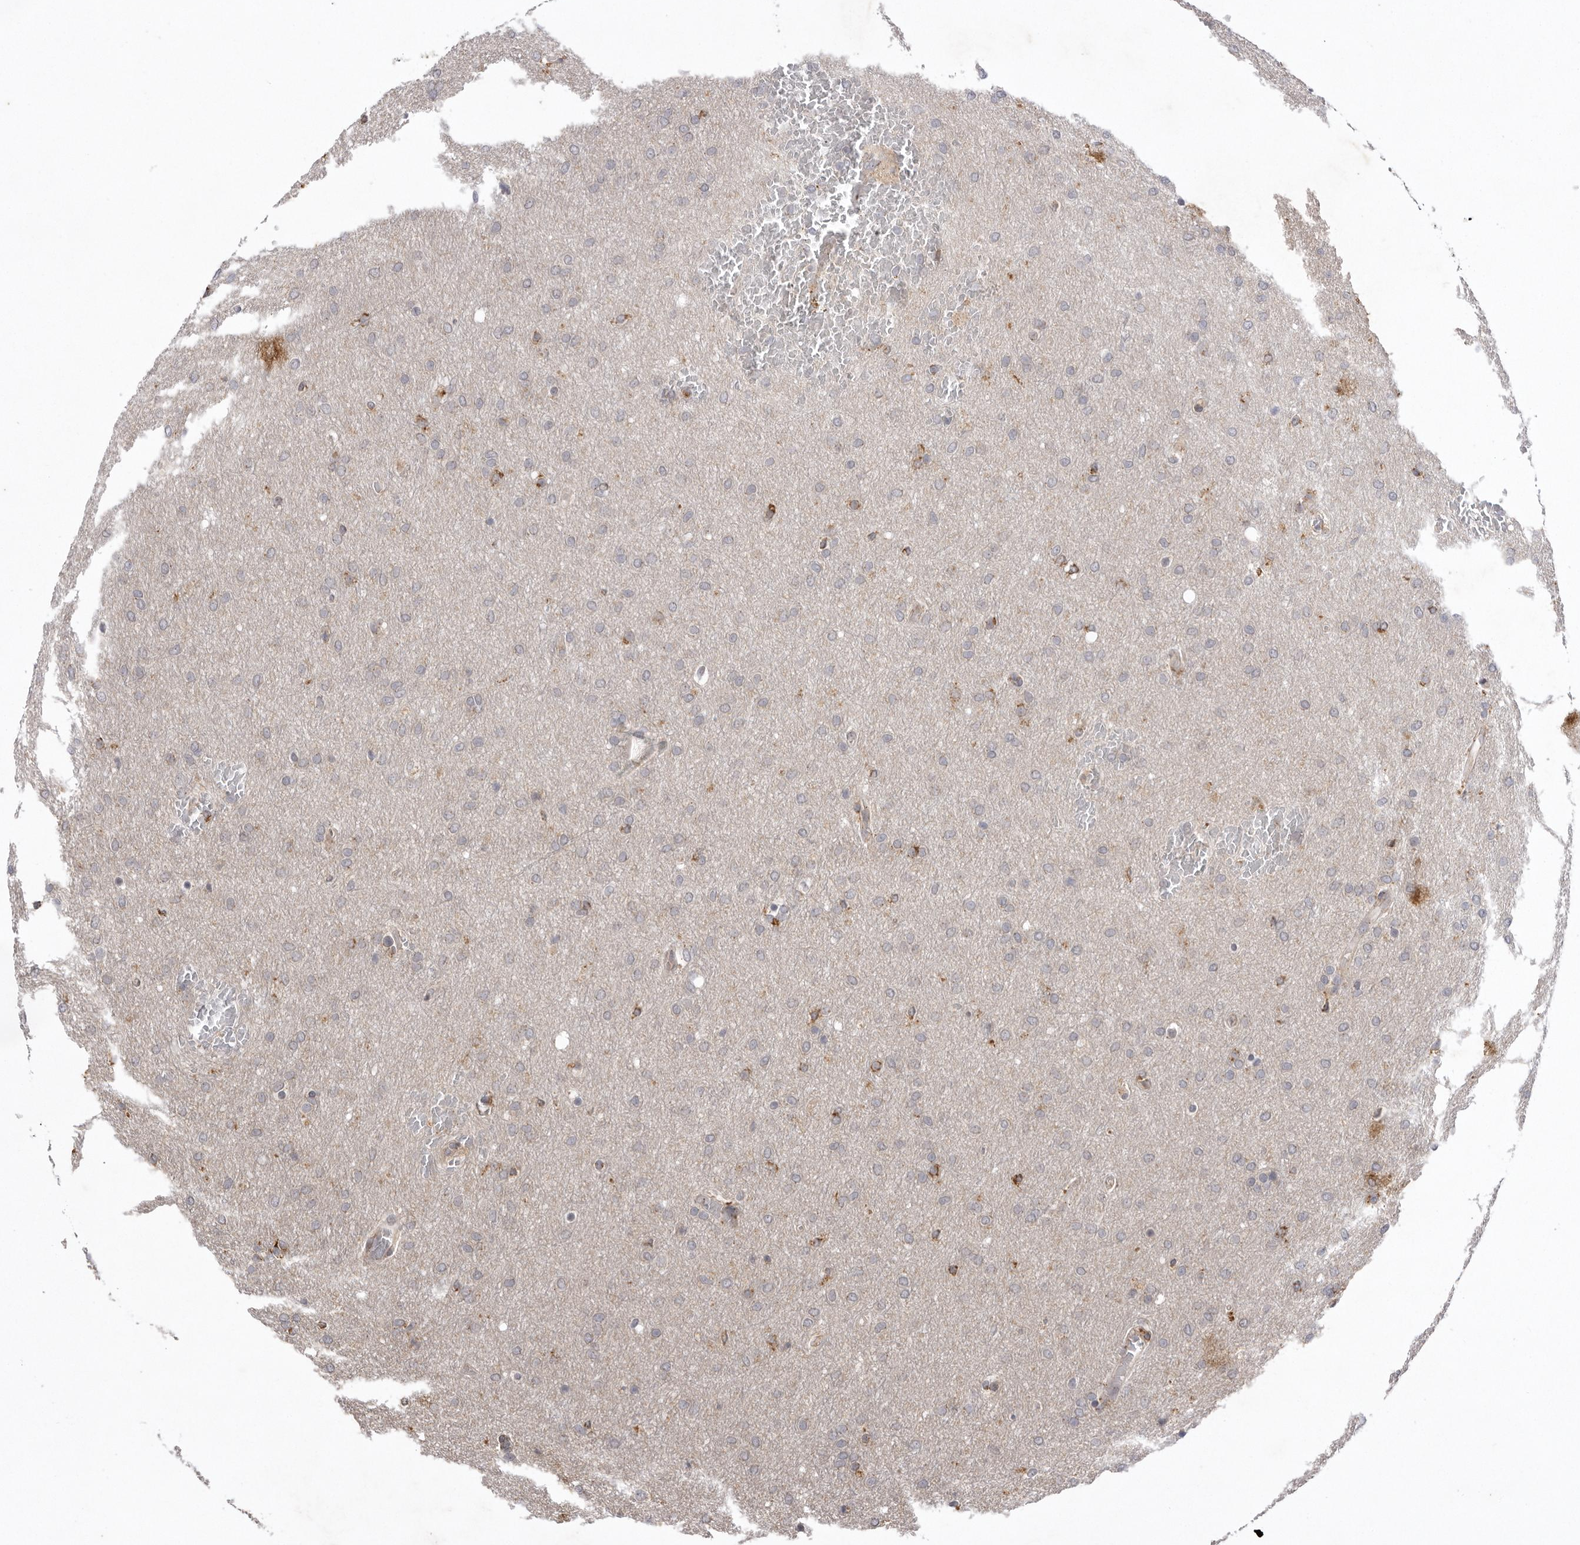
{"staining": {"intensity": "negative", "quantity": "none", "location": "none"}, "tissue": "glioma", "cell_type": "Tumor cells", "image_type": "cancer", "snomed": [{"axis": "morphology", "description": "Glioma, malignant, Low grade"}, {"axis": "topography", "description": "Brain"}], "caption": "This is a micrograph of IHC staining of malignant glioma (low-grade), which shows no staining in tumor cells. (Brightfield microscopy of DAB immunohistochemistry (IHC) at high magnification).", "gene": "TLR3", "patient": {"sex": "female", "age": 37}}